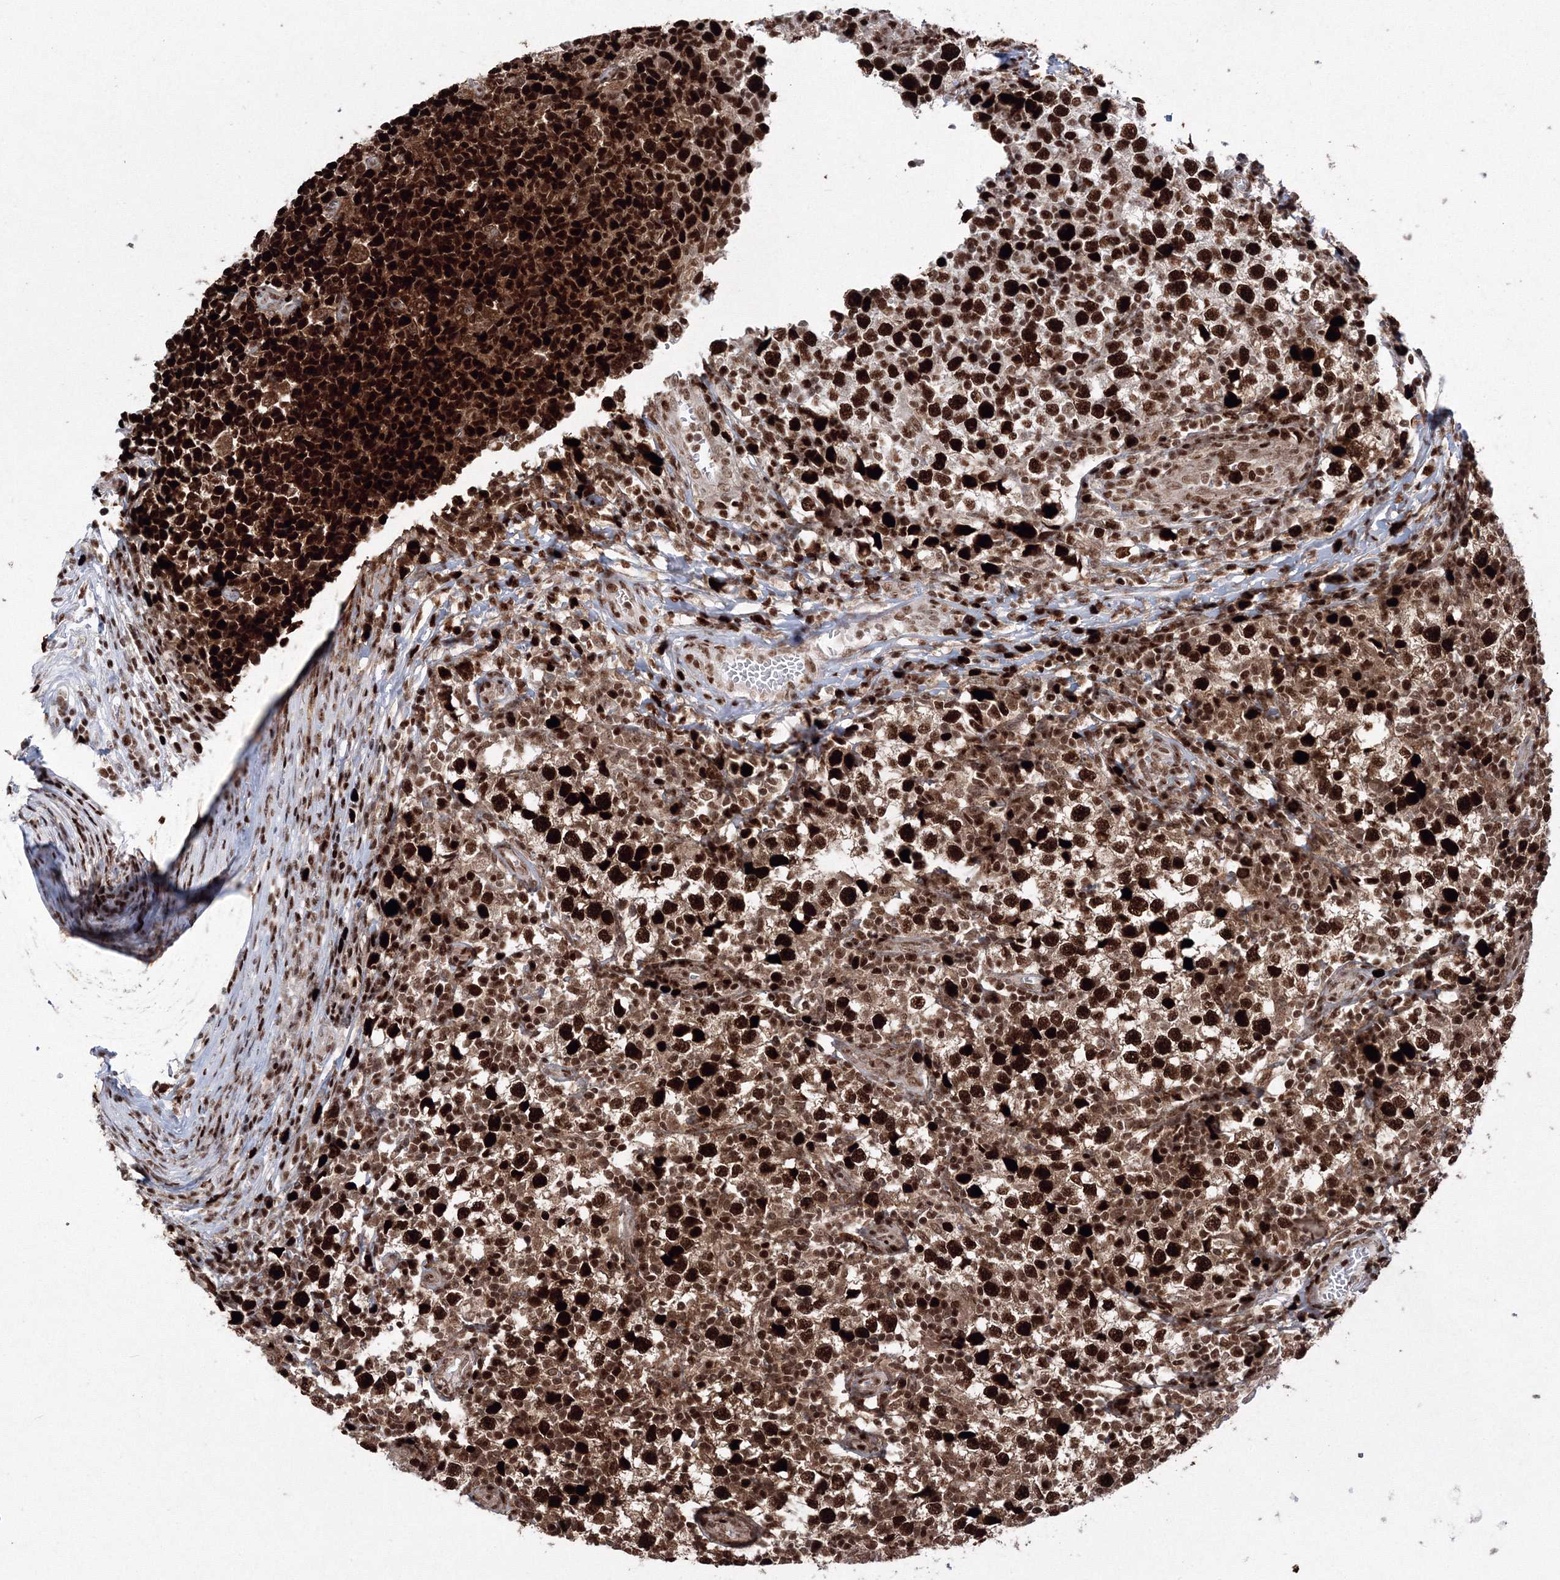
{"staining": {"intensity": "strong", "quantity": ">75%", "location": "nuclear"}, "tissue": "testis cancer", "cell_type": "Tumor cells", "image_type": "cancer", "snomed": [{"axis": "morphology", "description": "Seminoma, NOS"}, {"axis": "topography", "description": "Testis"}], "caption": "Immunohistochemical staining of testis seminoma shows high levels of strong nuclear protein expression in approximately >75% of tumor cells.", "gene": "LIG1", "patient": {"sex": "male", "age": 65}}